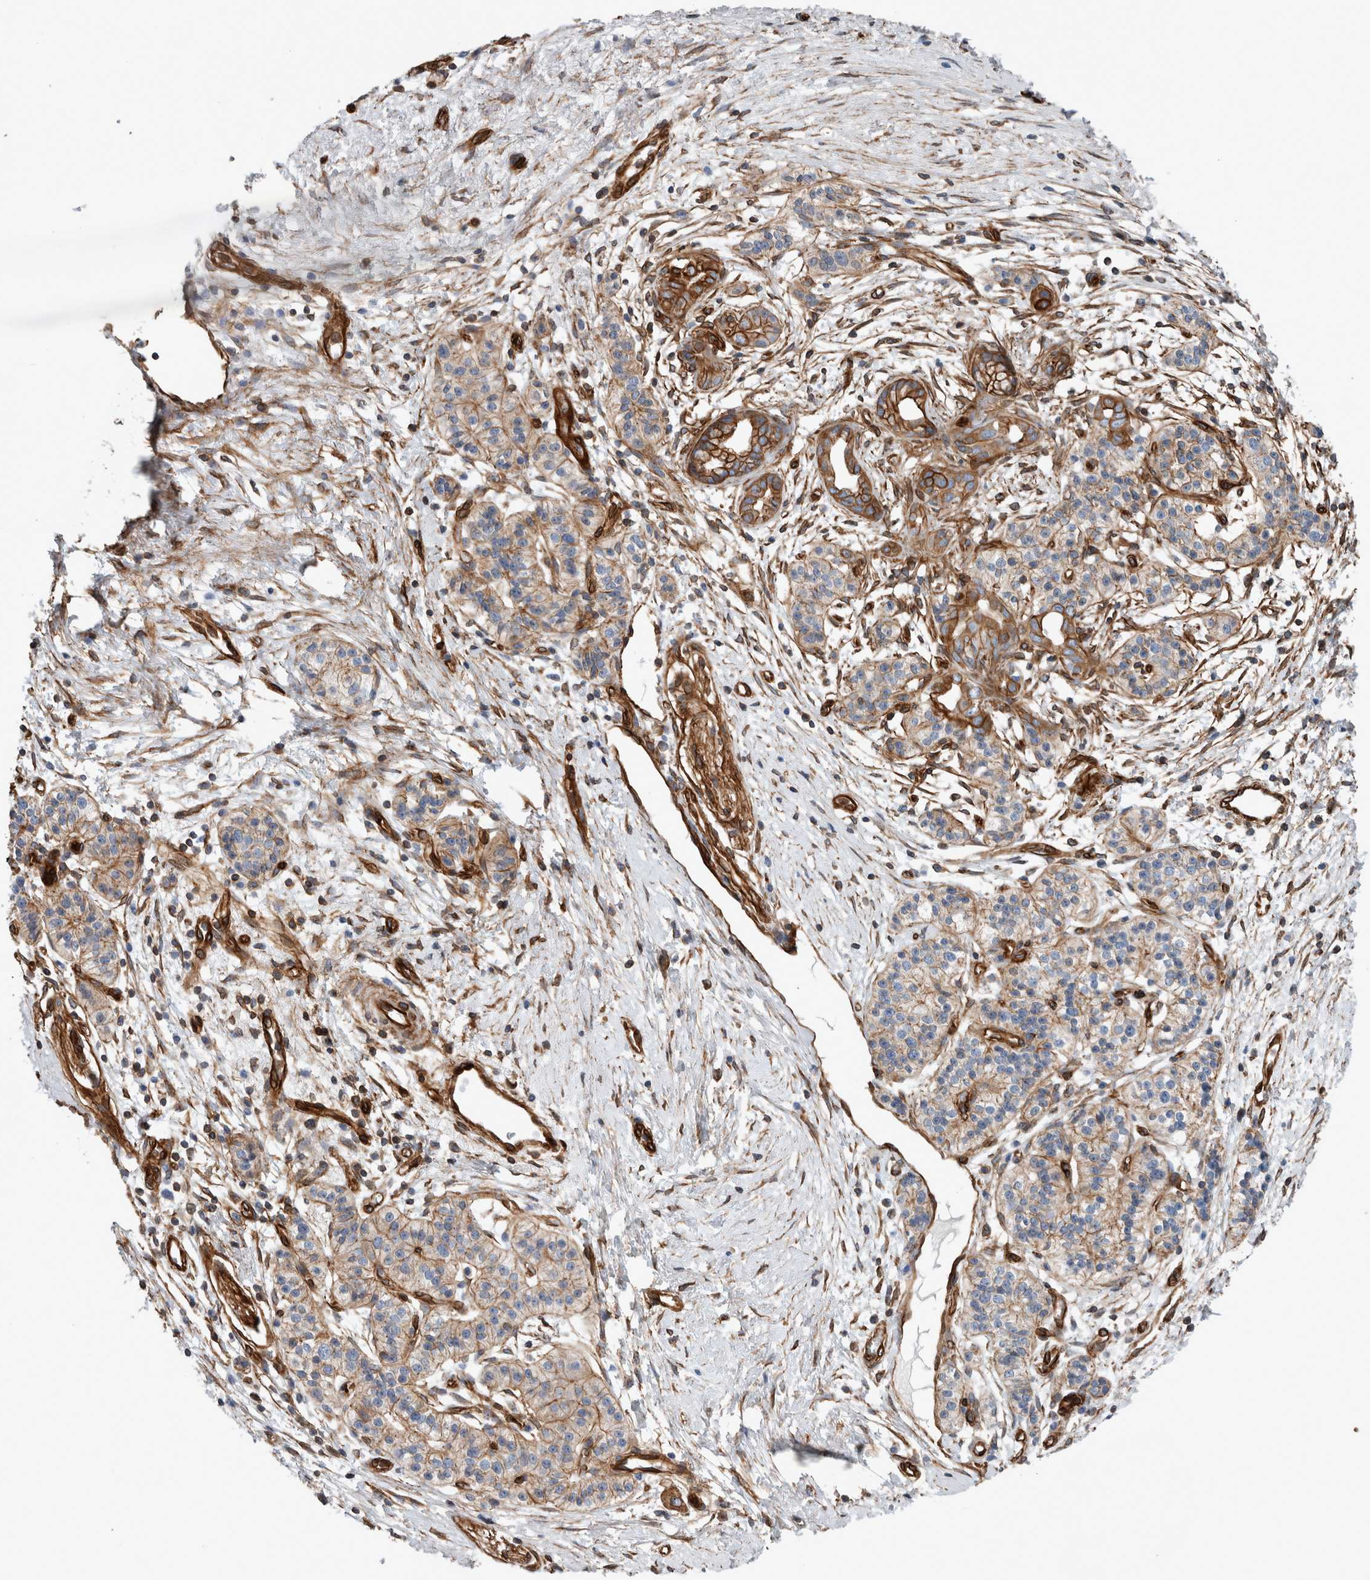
{"staining": {"intensity": "moderate", "quantity": "25%-75%", "location": "cytoplasmic/membranous"}, "tissue": "pancreatic cancer", "cell_type": "Tumor cells", "image_type": "cancer", "snomed": [{"axis": "morphology", "description": "Adenocarcinoma, NOS"}, {"axis": "topography", "description": "Pancreas"}], "caption": "Protein staining of pancreatic cancer tissue shows moderate cytoplasmic/membranous positivity in about 25%-75% of tumor cells.", "gene": "PLEC", "patient": {"sex": "male", "age": 50}}